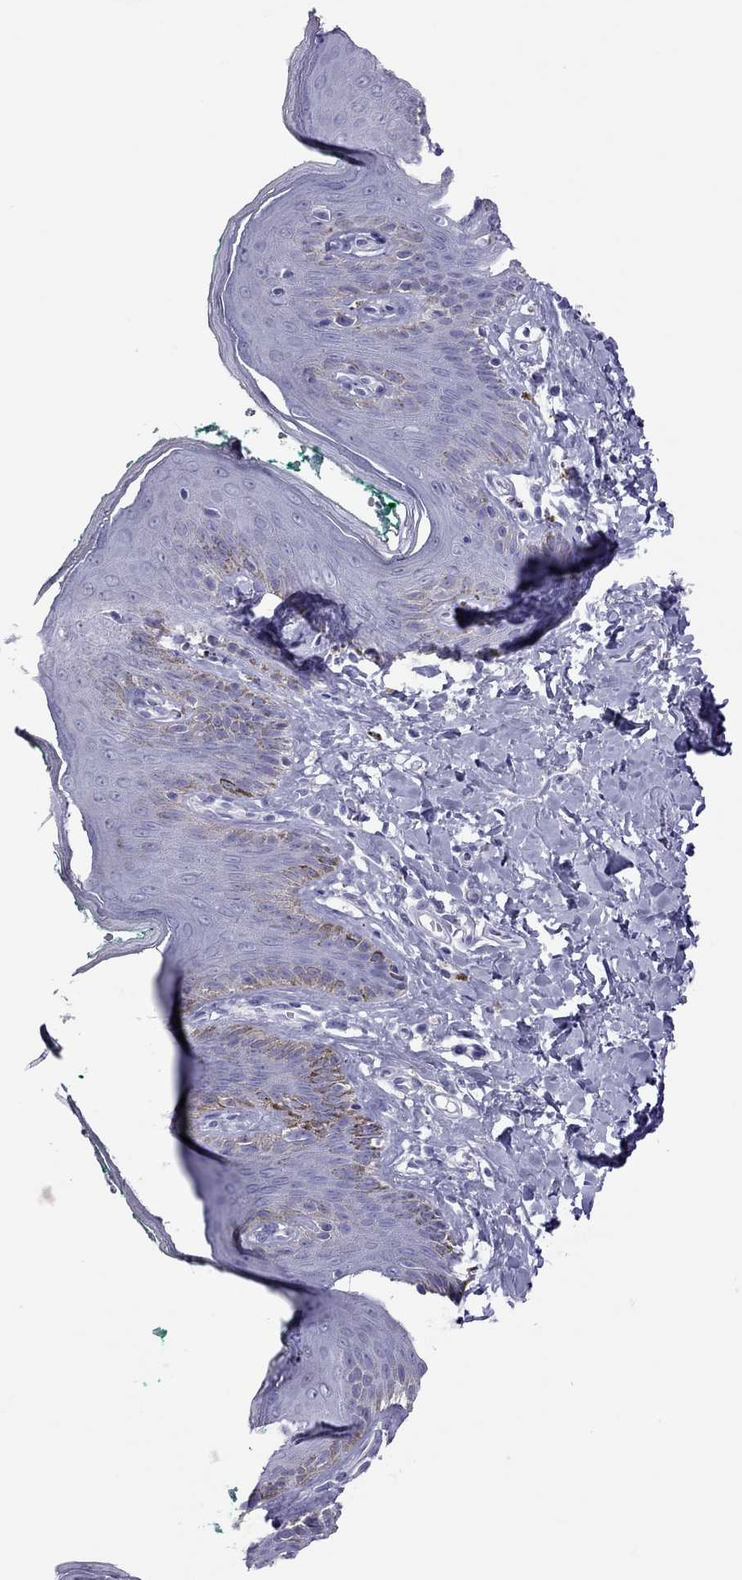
{"staining": {"intensity": "negative", "quantity": "none", "location": "none"}, "tissue": "skin", "cell_type": "Epidermal cells", "image_type": "normal", "snomed": [{"axis": "morphology", "description": "Normal tissue, NOS"}, {"axis": "topography", "description": "Vulva"}], "caption": "IHC image of unremarkable human skin stained for a protein (brown), which displays no positivity in epidermal cells.", "gene": "STAG3", "patient": {"sex": "female", "age": 66}}